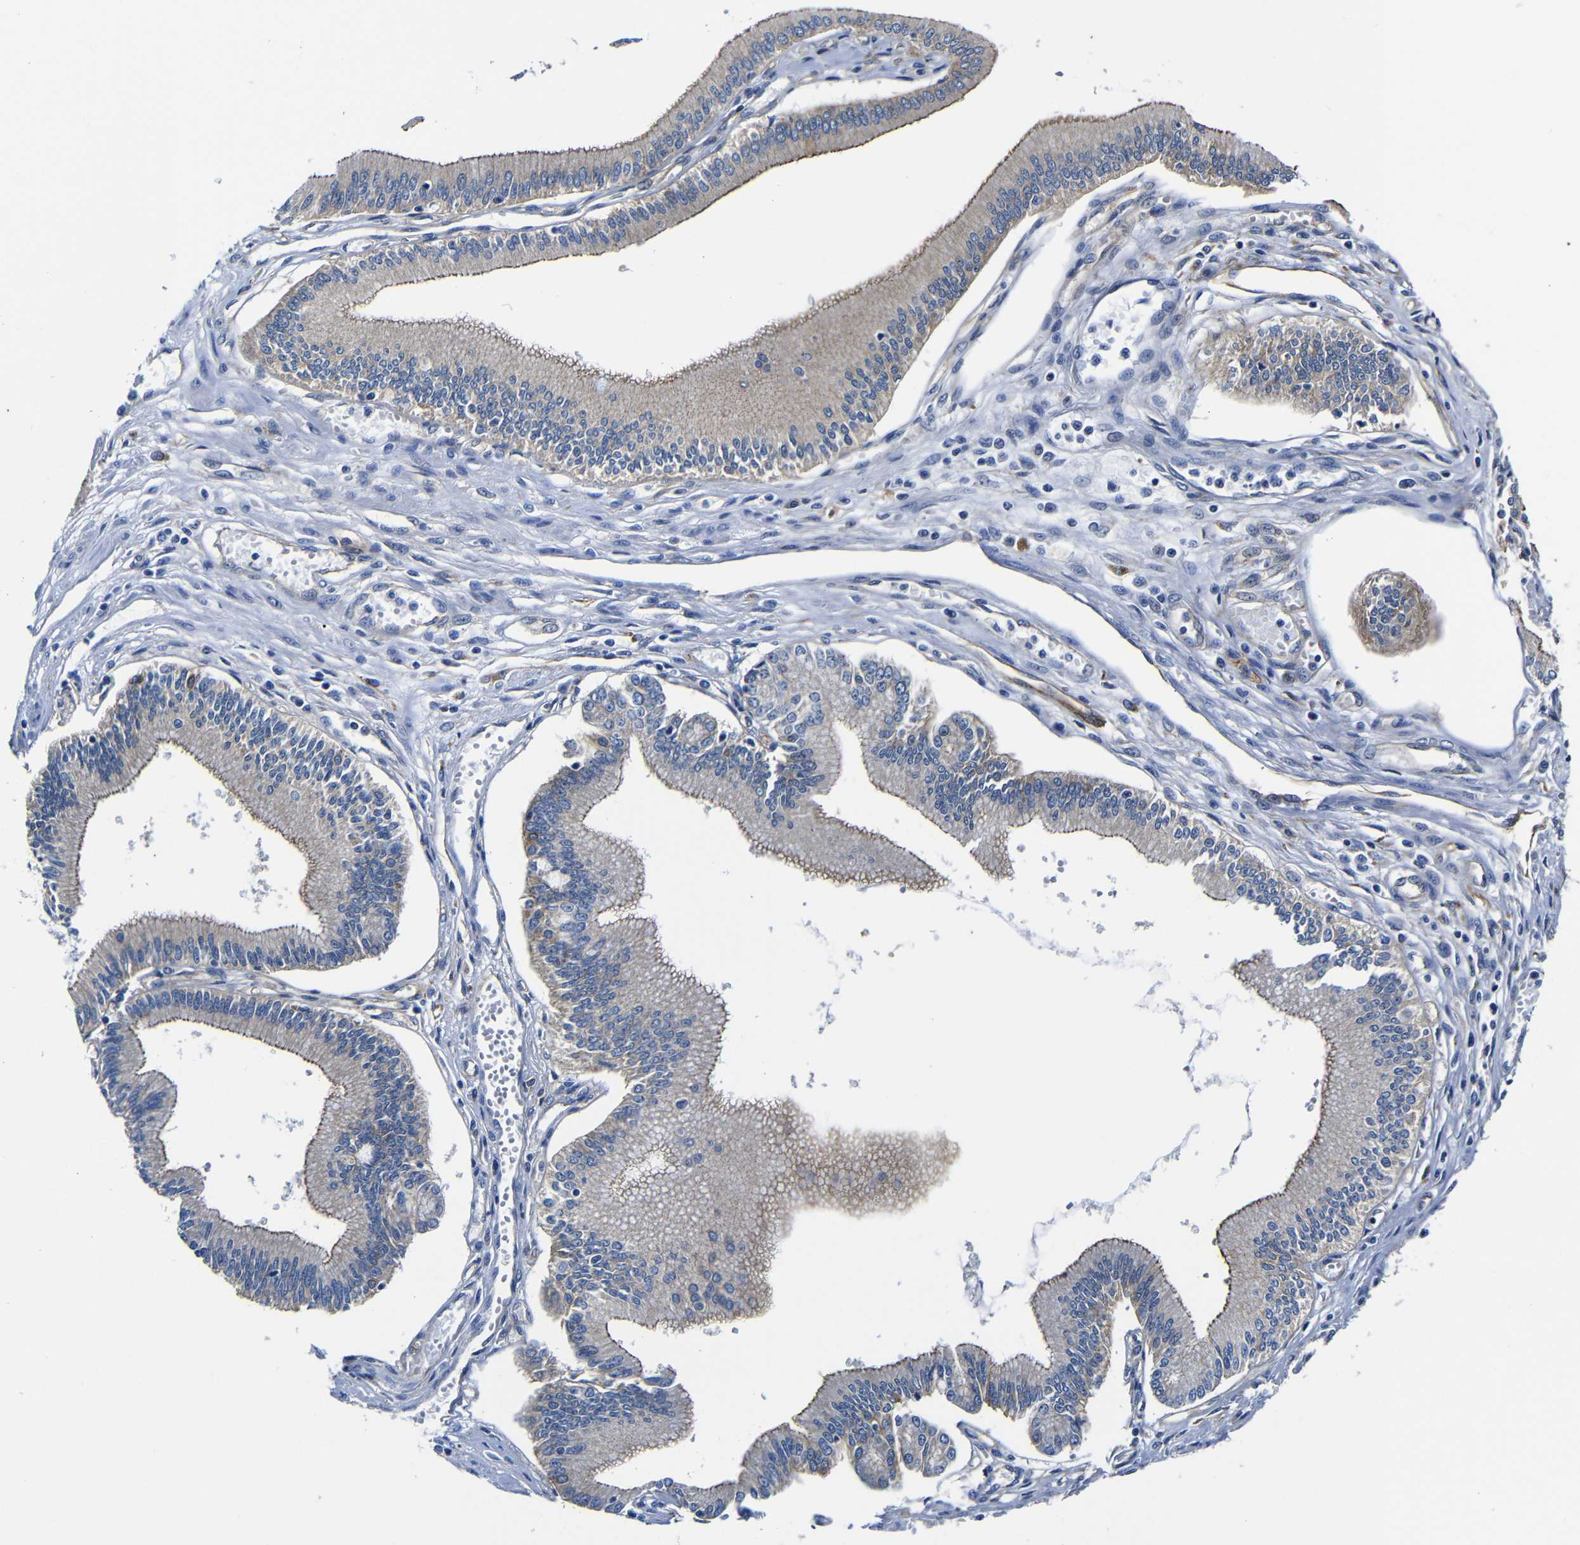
{"staining": {"intensity": "weak", "quantity": "25%-75%", "location": "cytoplasmic/membranous"}, "tissue": "pancreatic cancer", "cell_type": "Tumor cells", "image_type": "cancer", "snomed": [{"axis": "morphology", "description": "Adenocarcinoma, NOS"}, {"axis": "topography", "description": "Pancreas"}], "caption": "Immunohistochemical staining of human pancreatic cancer (adenocarcinoma) displays weak cytoplasmic/membranous protein staining in about 25%-75% of tumor cells.", "gene": "GIMAP2", "patient": {"sex": "male", "age": 56}}